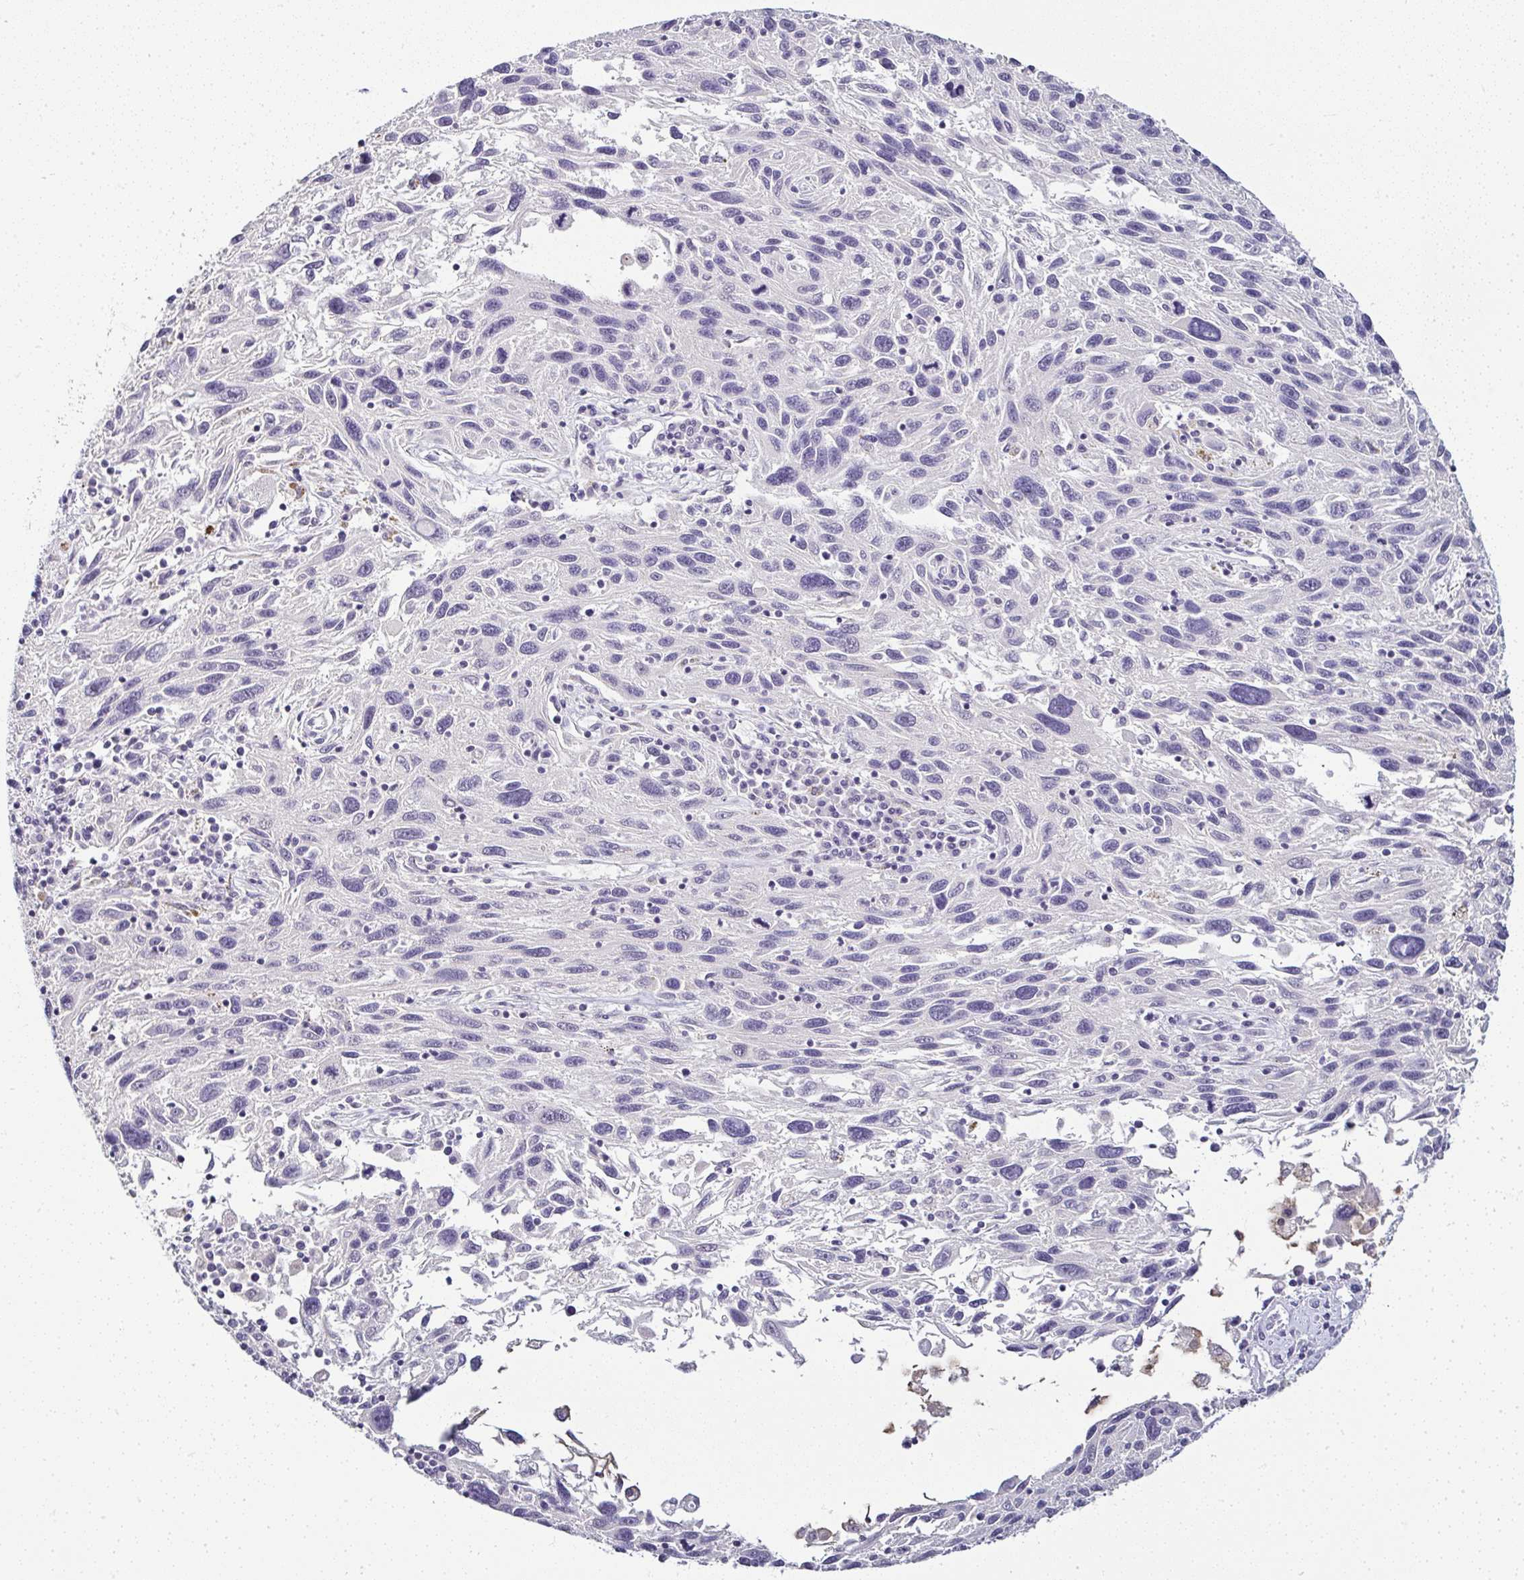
{"staining": {"intensity": "negative", "quantity": "none", "location": "none"}, "tissue": "melanoma", "cell_type": "Tumor cells", "image_type": "cancer", "snomed": [{"axis": "morphology", "description": "Malignant melanoma, NOS"}, {"axis": "topography", "description": "Skin"}], "caption": "Melanoma was stained to show a protein in brown. There is no significant staining in tumor cells. (DAB immunohistochemistry (IHC) visualized using brightfield microscopy, high magnification).", "gene": "SERPINB3", "patient": {"sex": "male", "age": 53}}